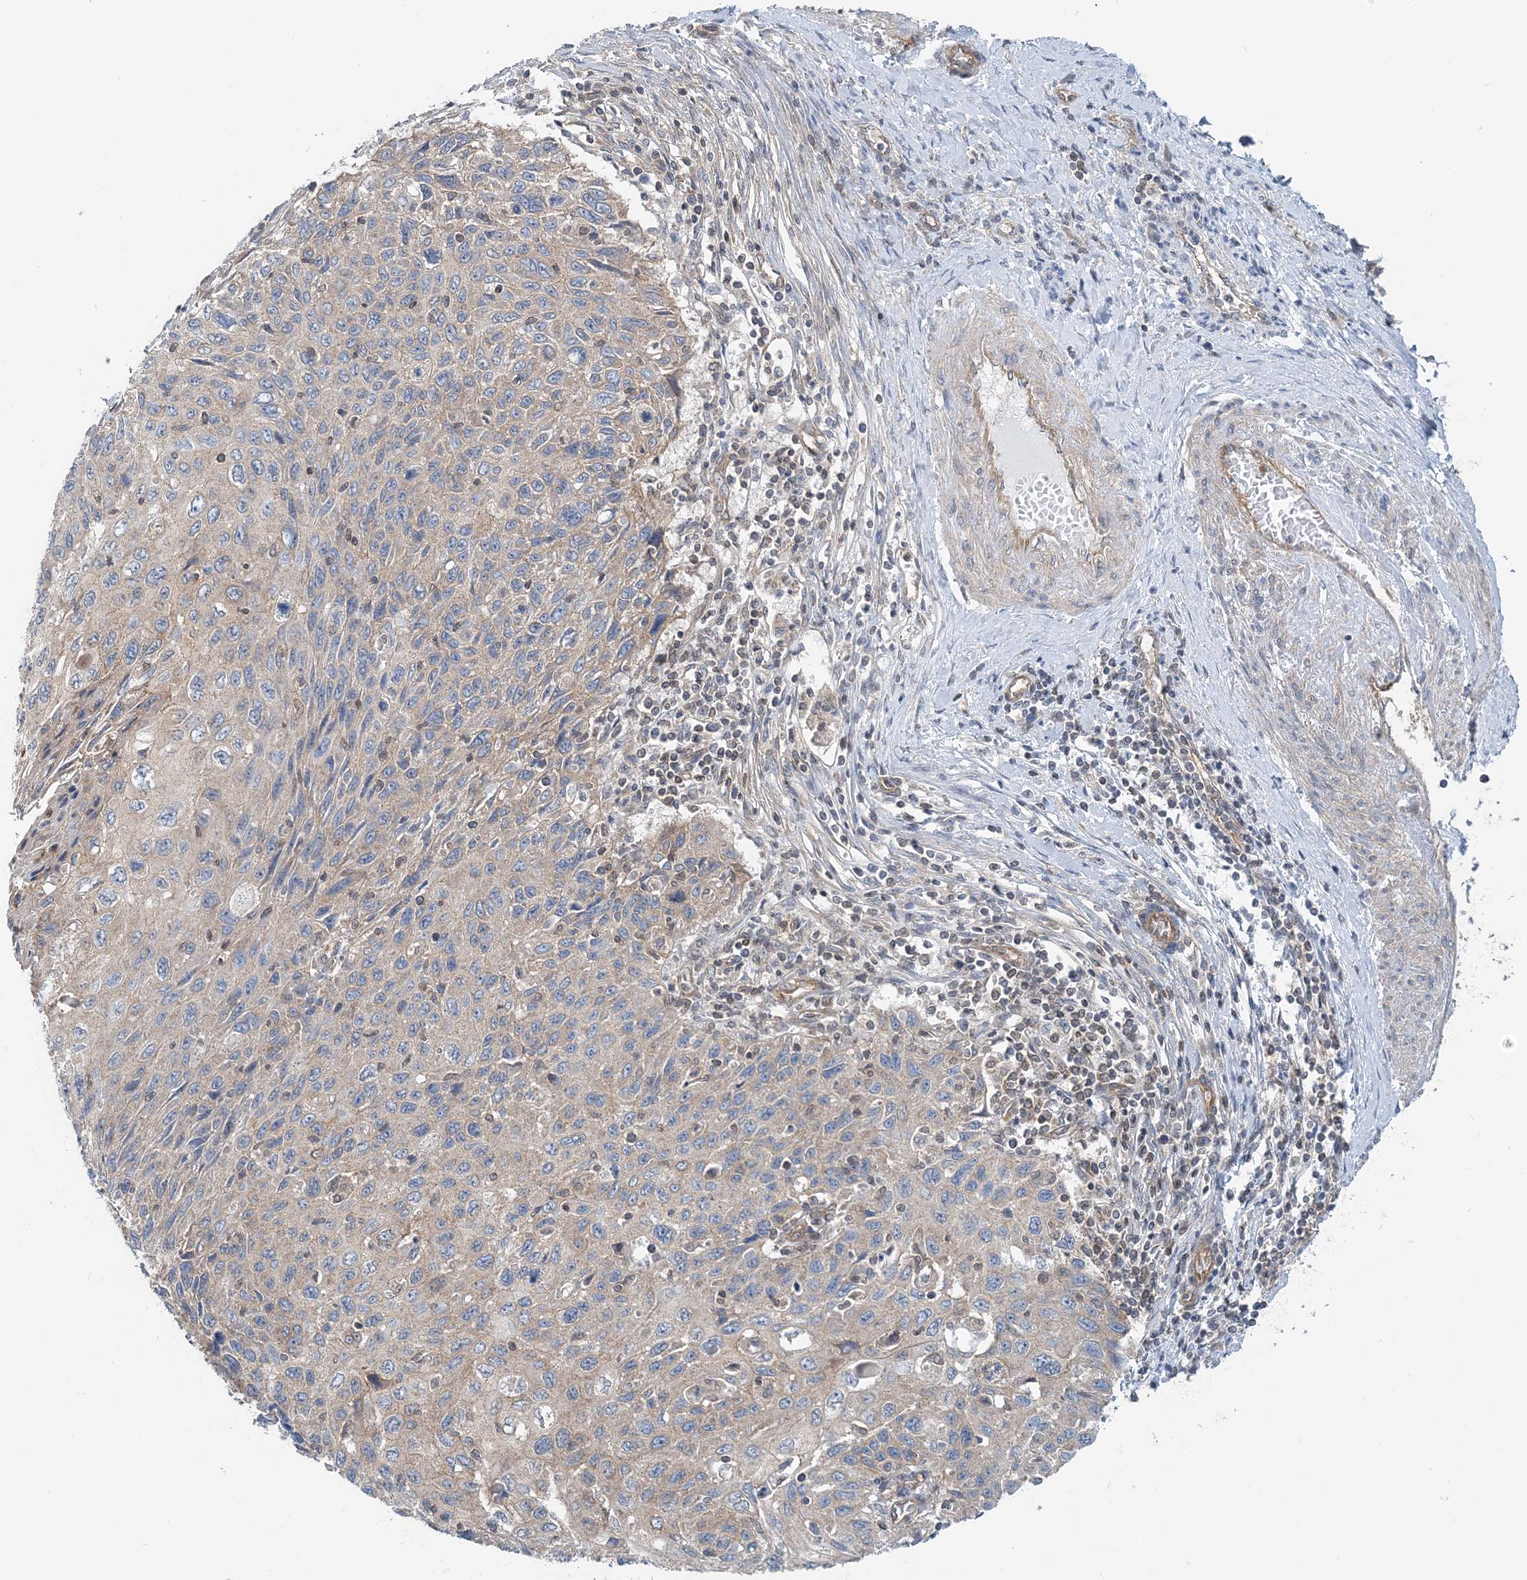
{"staining": {"intensity": "negative", "quantity": "none", "location": "none"}, "tissue": "cervical cancer", "cell_type": "Tumor cells", "image_type": "cancer", "snomed": [{"axis": "morphology", "description": "Squamous cell carcinoma, NOS"}, {"axis": "topography", "description": "Cervix"}], "caption": "The image exhibits no staining of tumor cells in cervical cancer (squamous cell carcinoma).", "gene": "MOB4", "patient": {"sex": "female", "age": 70}}